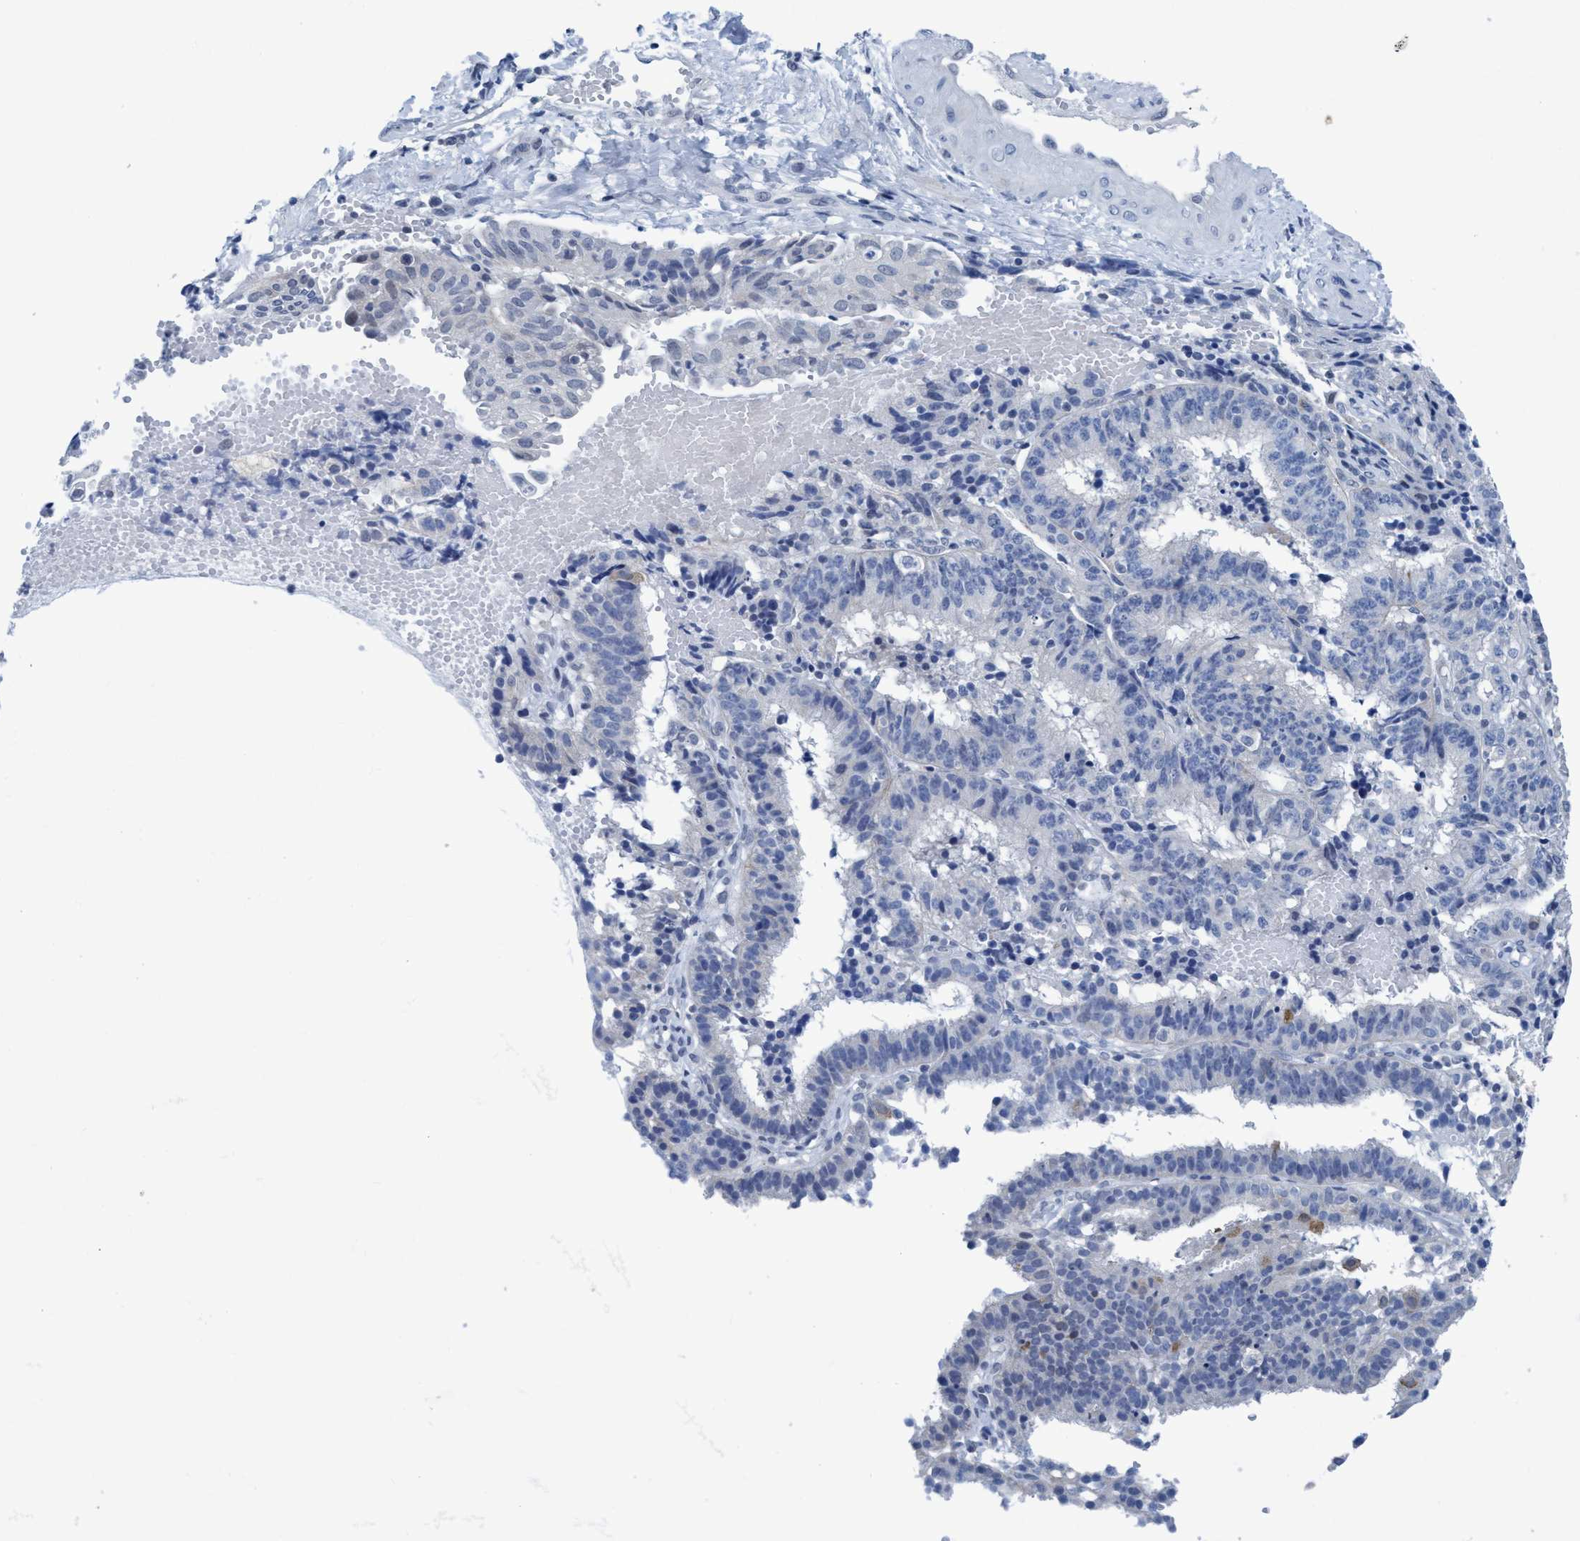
{"staining": {"intensity": "negative", "quantity": "none", "location": "none"}, "tissue": "endometrial cancer", "cell_type": "Tumor cells", "image_type": "cancer", "snomed": [{"axis": "morphology", "description": "Adenocarcinoma, NOS"}, {"axis": "topography", "description": "Endometrium"}], "caption": "Immunohistochemistry micrograph of neoplastic tissue: human adenocarcinoma (endometrial) stained with DAB (3,3'-diaminobenzidine) exhibits no significant protein expression in tumor cells.", "gene": "DNAI1", "patient": {"sex": "female", "age": 51}}